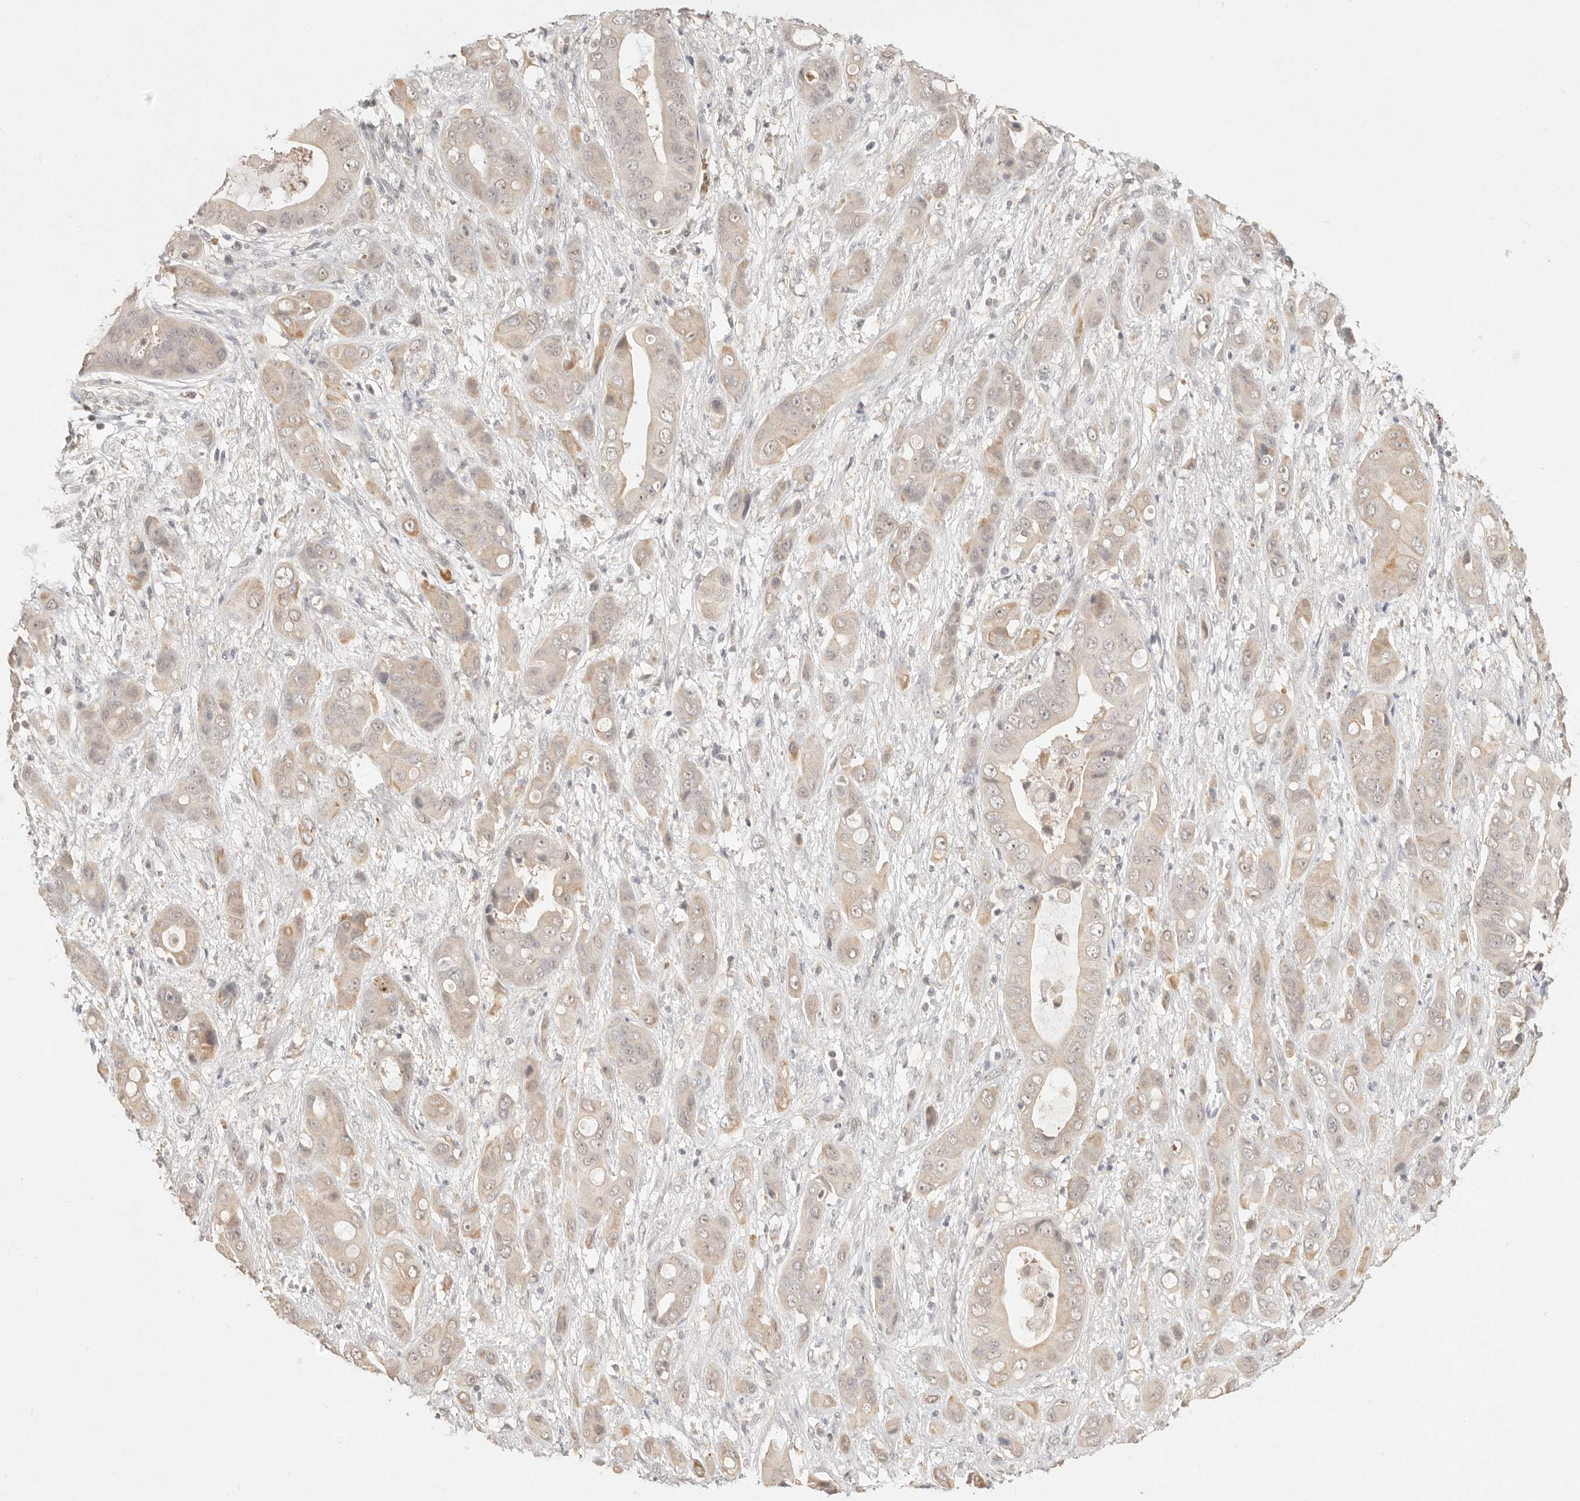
{"staining": {"intensity": "weak", "quantity": ">75%", "location": "cytoplasmic/membranous,nuclear"}, "tissue": "liver cancer", "cell_type": "Tumor cells", "image_type": "cancer", "snomed": [{"axis": "morphology", "description": "Cholangiocarcinoma"}, {"axis": "topography", "description": "Liver"}], "caption": "Protein expression analysis of liver cancer exhibits weak cytoplasmic/membranous and nuclear positivity in about >75% of tumor cells. (IHC, brightfield microscopy, high magnification).", "gene": "MEP1A", "patient": {"sex": "female", "age": 52}}